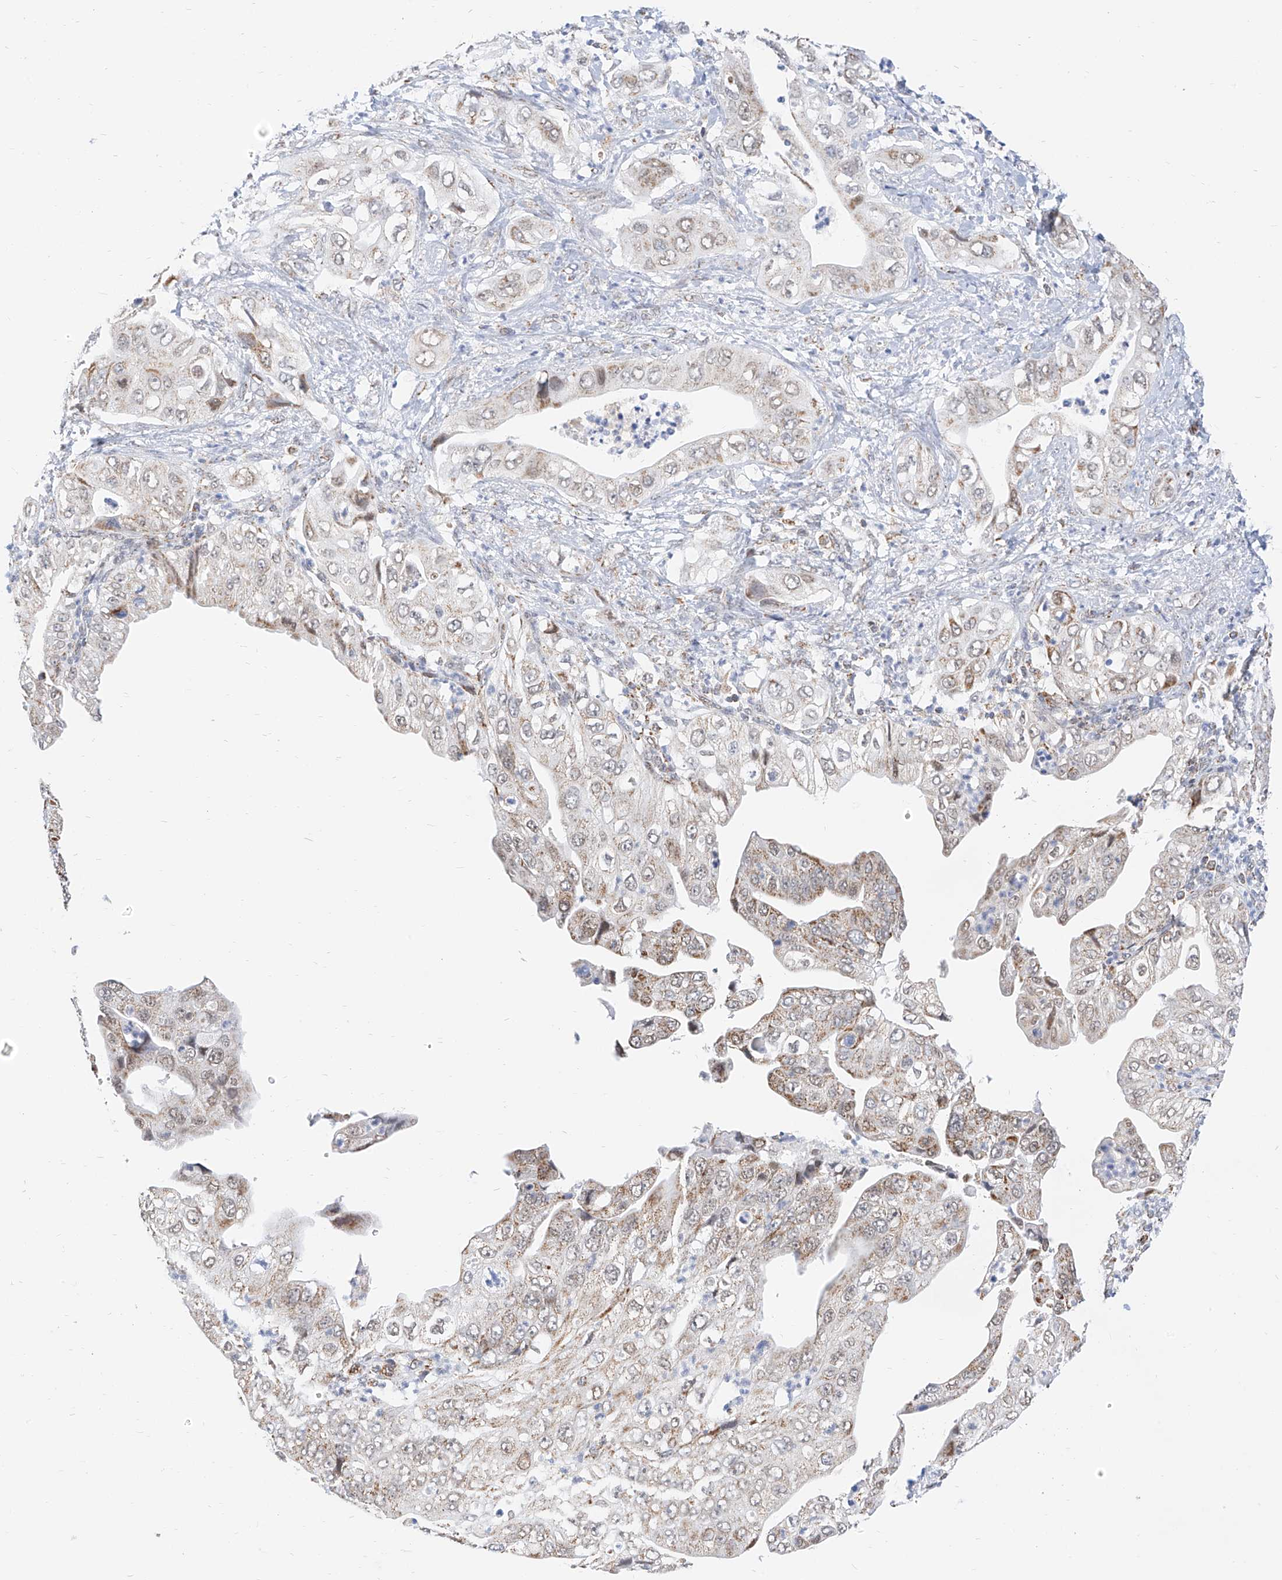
{"staining": {"intensity": "weak", "quantity": "25%-75%", "location": "cytoplasmic/membranous"}, "tissue": "pancreatic cancer", "cell_type": "Tumor cells", "image_type": "cancer", "snomed": [{"axis": "morphology", "description": "Adenocarcinoma, NOS"}, {"axis": "topography", "description": "Pancreas"}], "caption": "Immunohistochemical staining of human pancreatic cancer reveals low levels of weak cytoplasmic/membranous positivity in approximately 25%-75% of tumor cells.", "gene": "NALCN", "patient": {"sex": "female", "age": 78}}